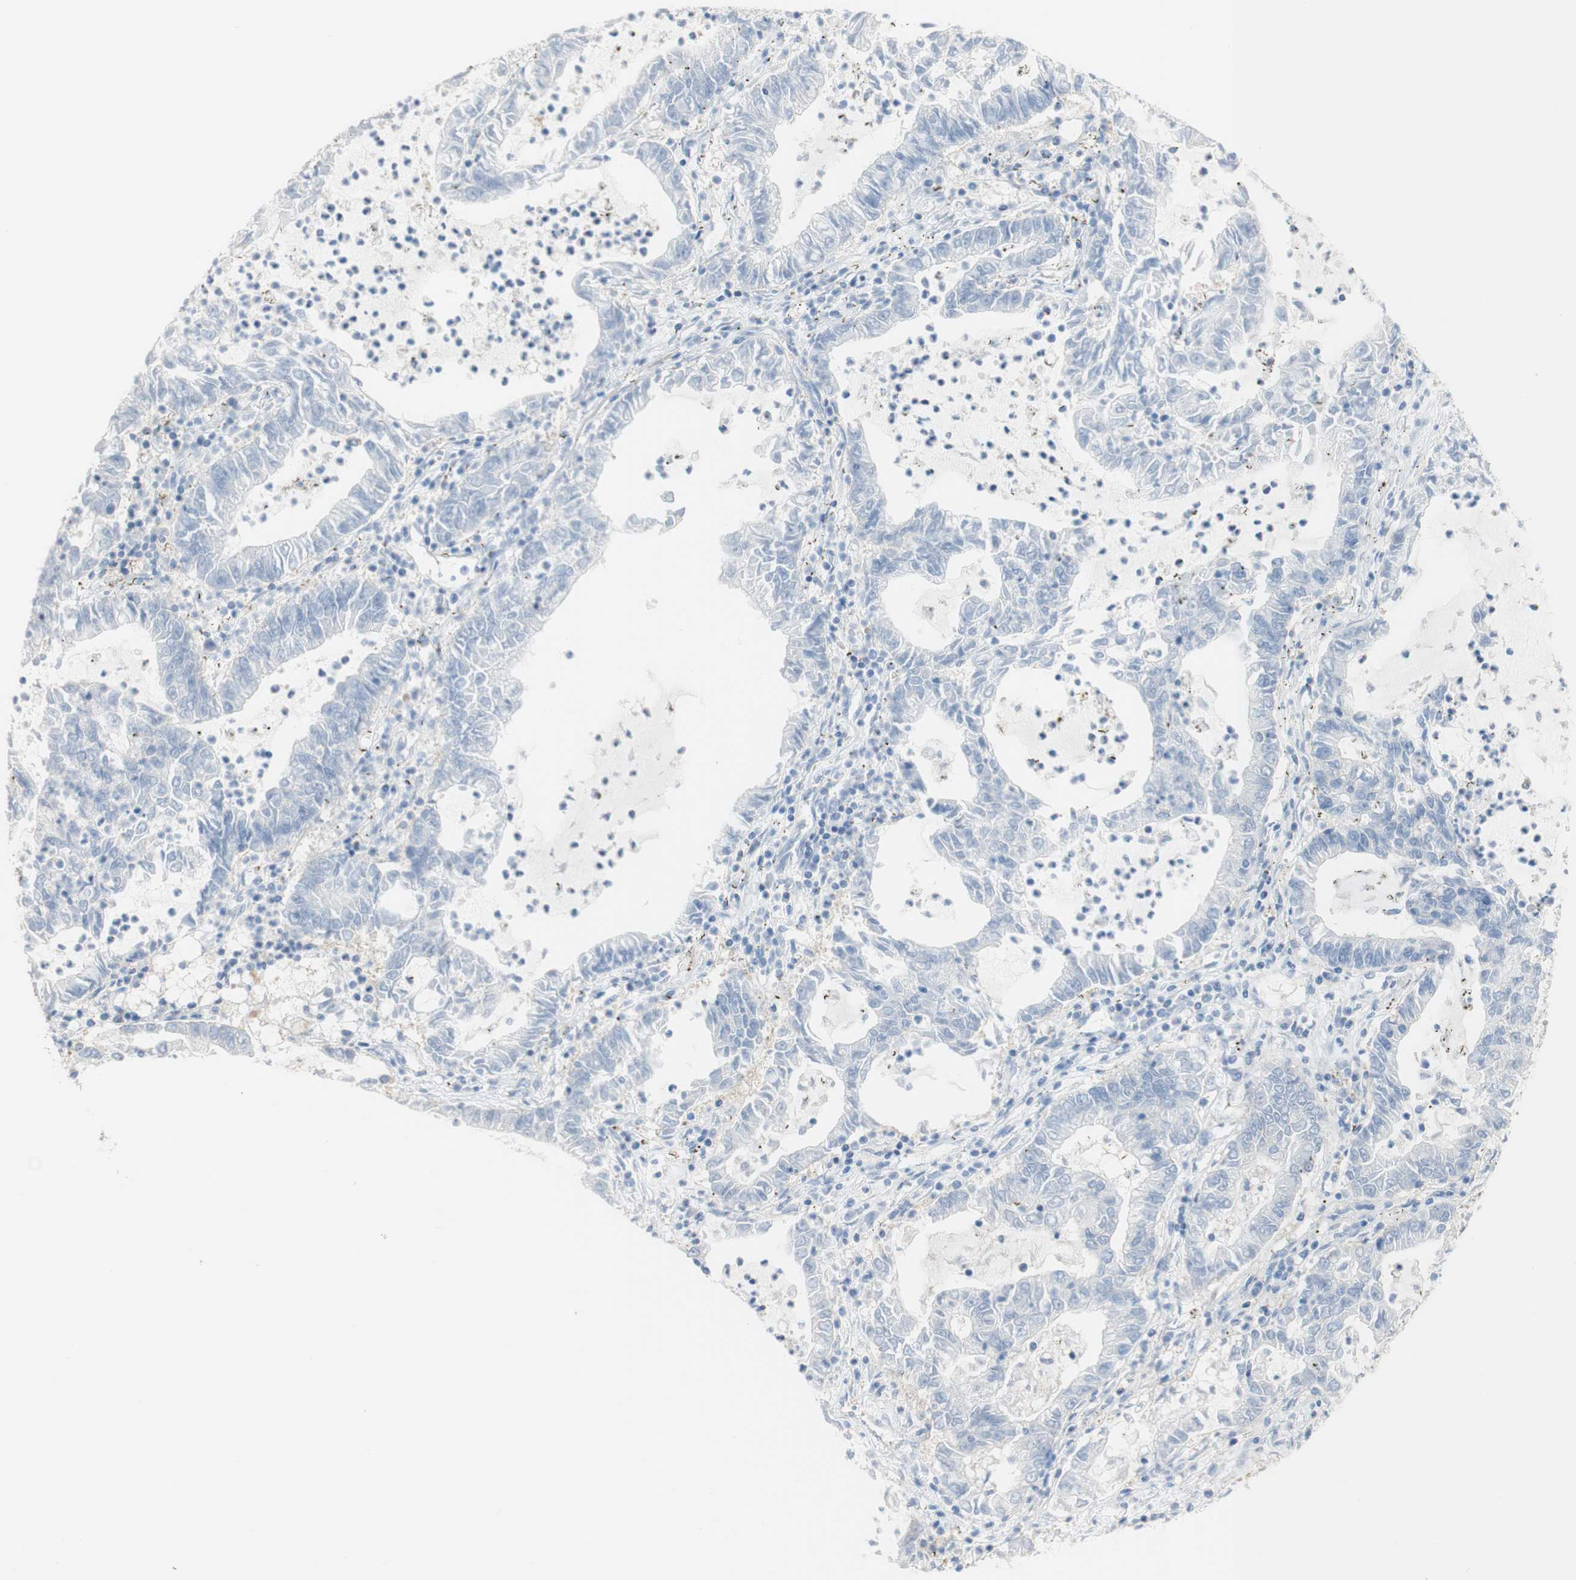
{"staining": {"intensity": "negative", "quantity": "none", "location": "none"}, "tissue": "lung cancer", "cell_type": "Tumor cells", "image_type": "cancer", "snomed": [{"axis": "morphology", "description": "Adenocarcinoma, NOS"}, {"axis": "topography", "description": "Lung"}], "caption": "Micrograph shows no protein staining in tumor cells of lung adenocarcinoma tissue. (DAB immunohistochemistry (IHC), high magnification).", "gene": "ATP2B1", "patient": {"sex": "female", "age": 51}}